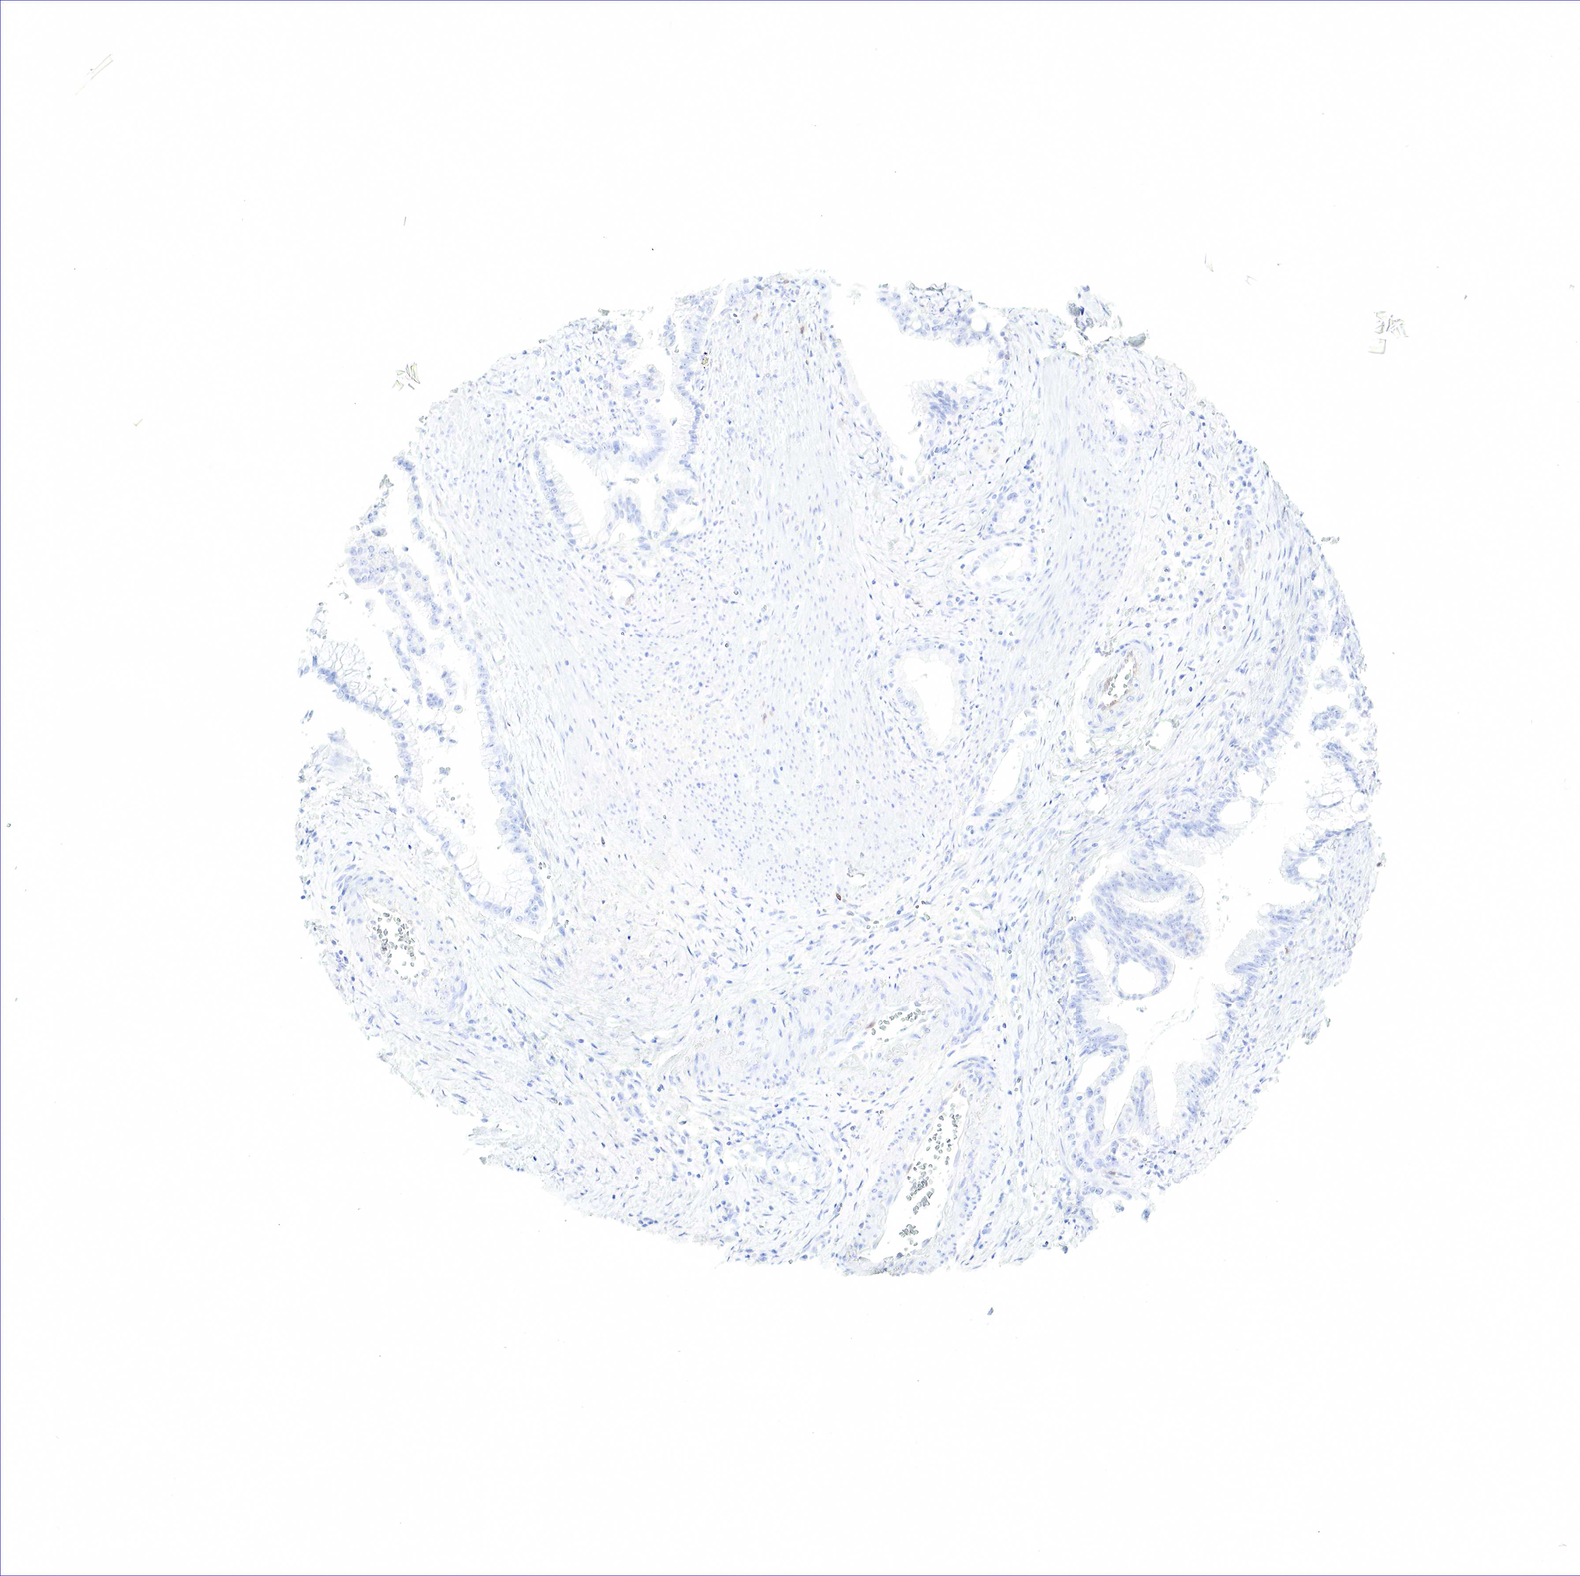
{"staining": {"intensity": "negative", "quantity": "none", "location": "none"}, "tissue": "pancreatic cancer", "cell_type": "Tumor cells", "image_type": "cancer", "snomed": [{"axis": "morphology", "description": "Adenocarcinoma, NOS"}, {"axis": "topography", "description": "Pancreas"}], "caption": "An image of human pancreatic cancer (adenocarcinoma) is negative for staining in tumor cells.", "gene": "TNFRSF8", "patient": {"sex": "male", "age": 59}}